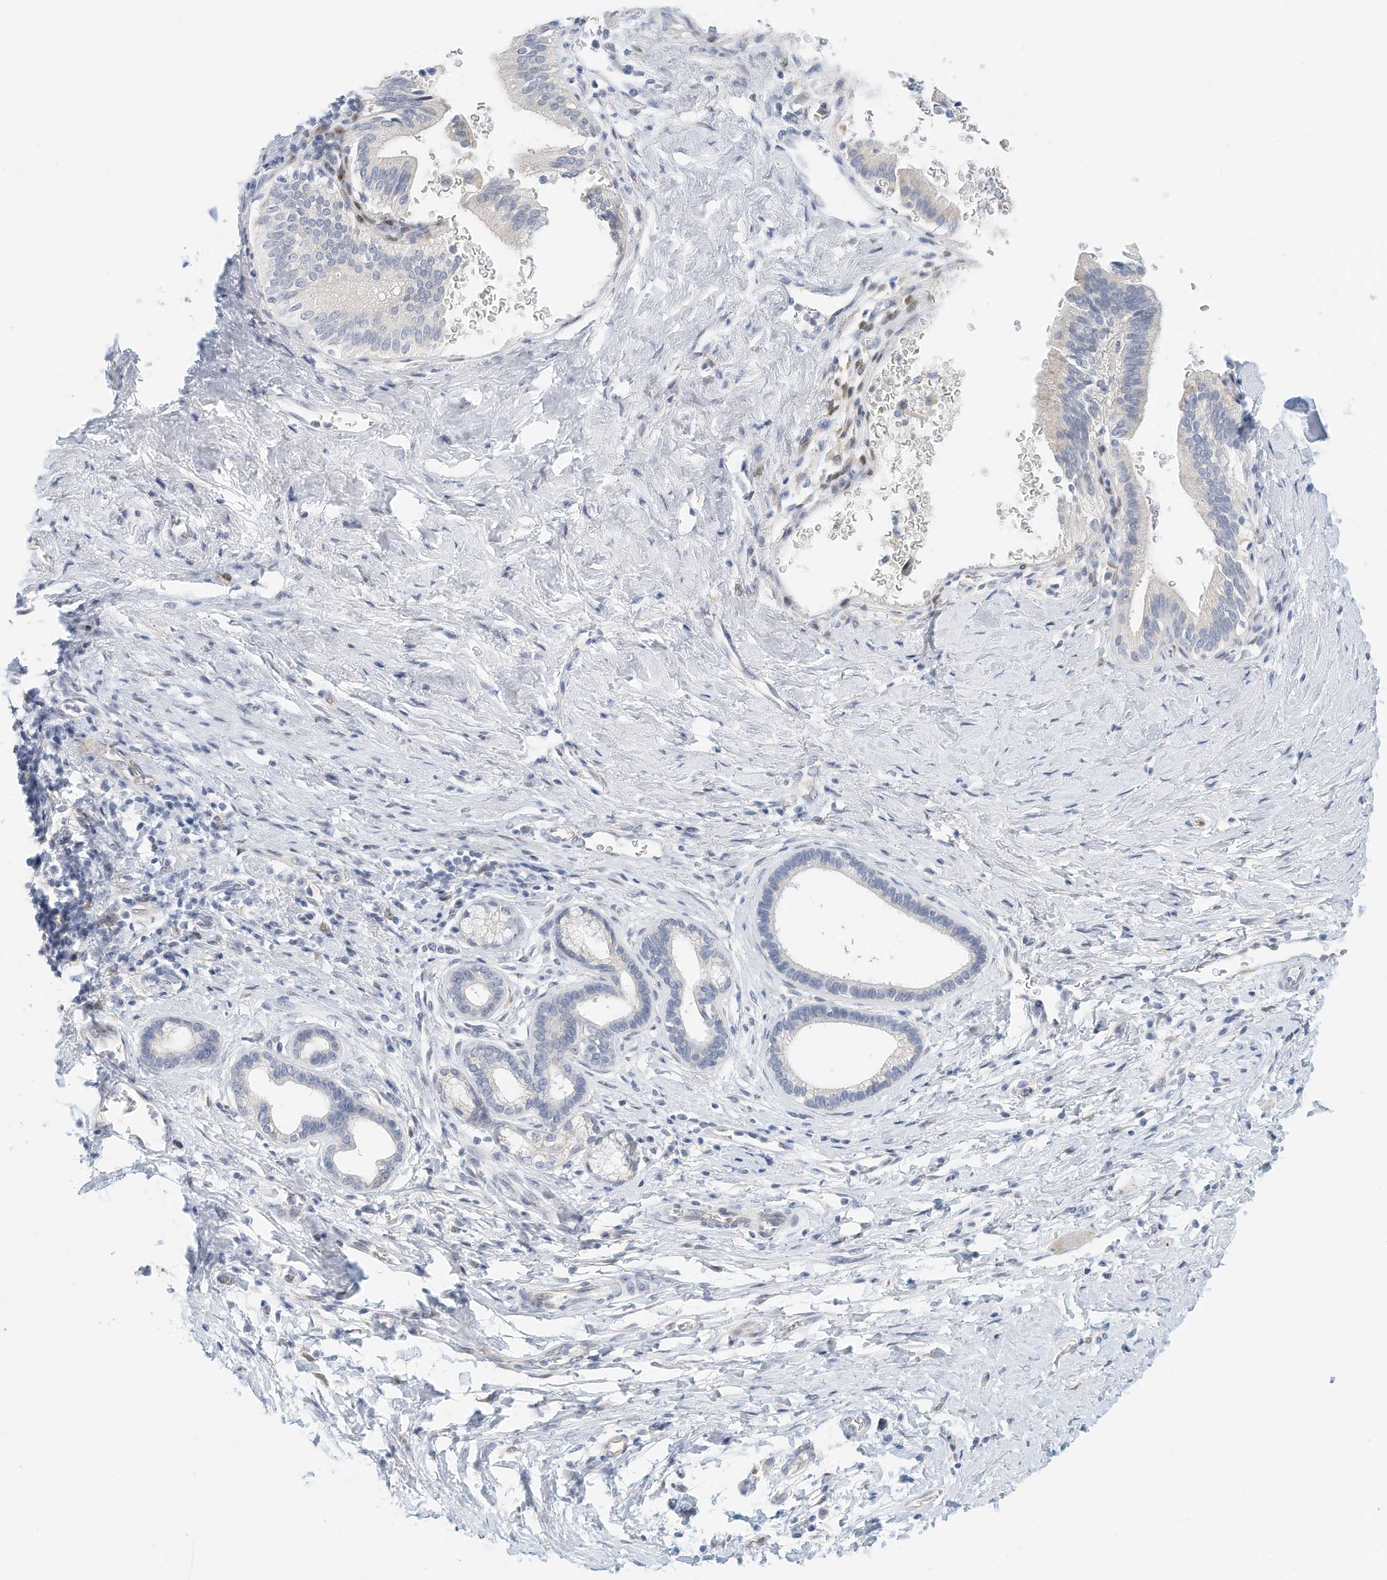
{"staining": {"intensity": "negative", "quantity": "none", "location": "none"}, "tissue": "pancreatic cancer", "cell_type": "Tumor cells", "image_type": "cancer", "snomed": [{"axis": "morphology", "description": "Adenocarcinoma, NOS"}, {"axis": "topography", "description": "Pancreas"}], "caption": "Pancreatic cancer (adenocarcinoma) was stained to show a protein in brown. There is no significant expression in tumor cells.", "gene": "ARHGAP28", "patient": {"sex": "female", "age": 72}}